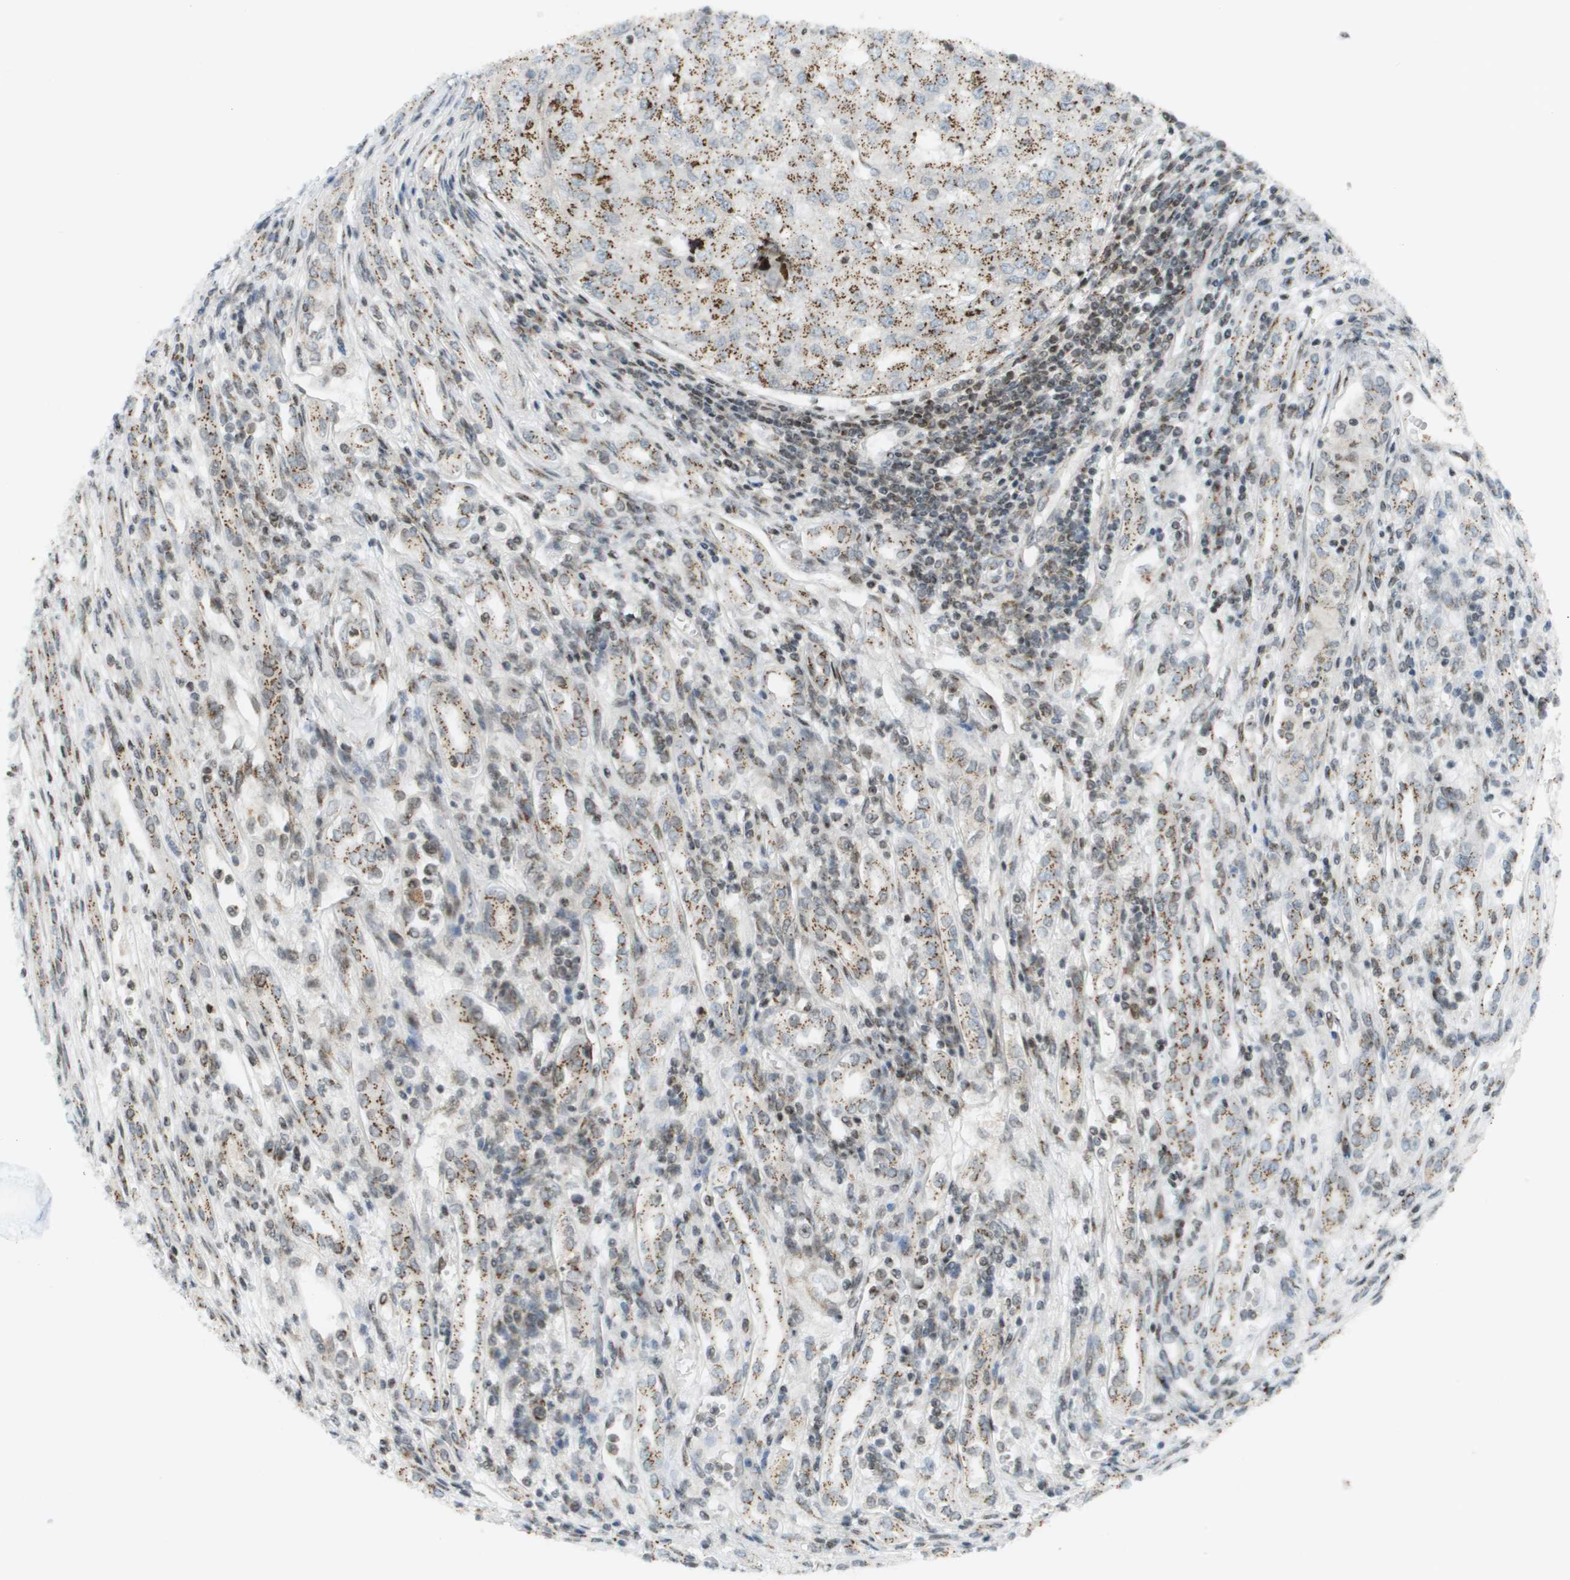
{"staining": {"intensity": "moderate", "quantity": ">75%", "location": "cytoplasmic/membranous"}, "tissue": "renal cancer", "cell_type": "Tumor cells", "image_type": "cancer", "snomed": [{"axis": "morphology", "description": "Adenocarcinoma, NOS"}, {"axis": "topography", "description": "Kidney"}], "caption": "The immunohistochemical stain labels moderate cytoplasmic/membranous positivity in tumor cells of renal cancer tissue. (IHC, brightfield microscopy, high magnification).", "gene": "EVC", "patient": {"sex": "female", "age": 54}}